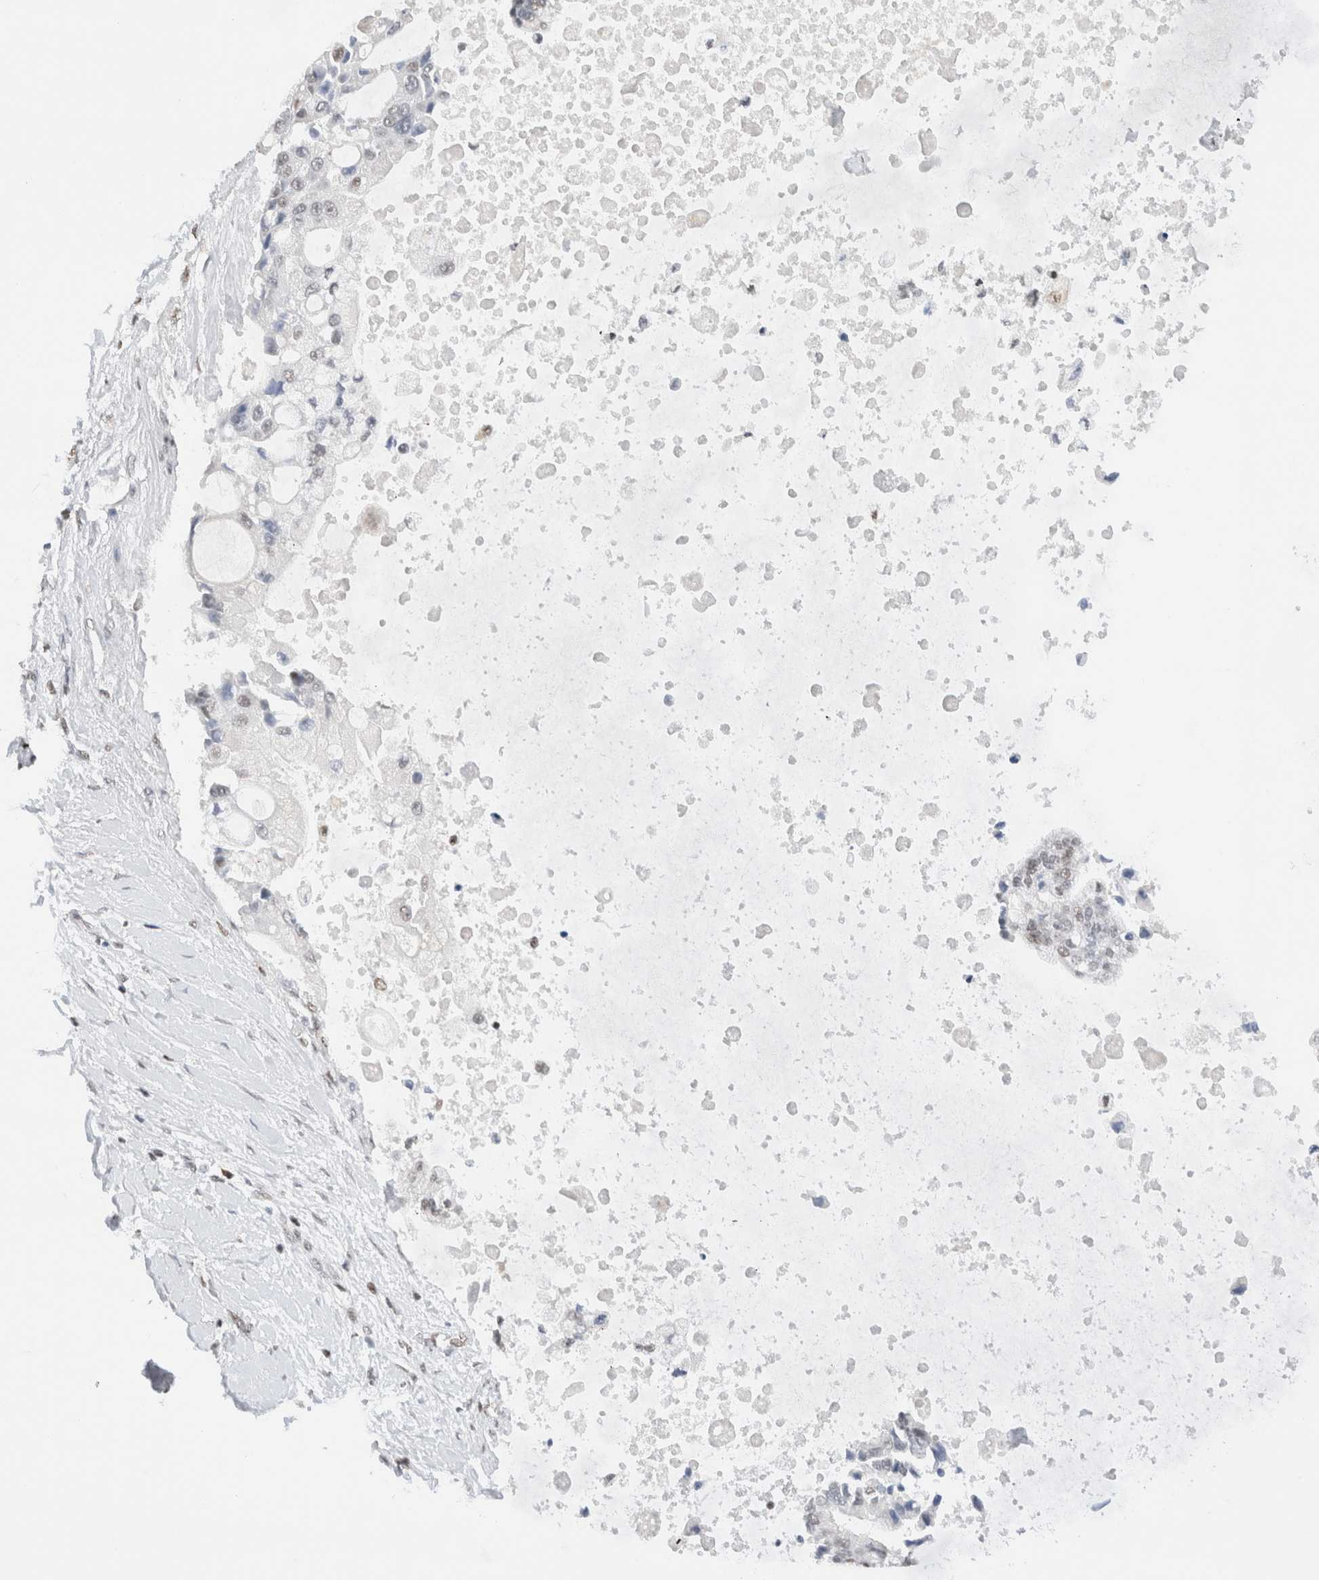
{"staining": {"intensity": "negative", "quantity": "none", "location": "none"}, "tissue": "liver cancer", "cell_type": "Tumor cells", "image_type": "cancer", "snomed": [{"axis": "morphology", "description": "Cholangiocarcinoma"}, {"axis": "topography", "description": "Liver"}], "caption": "Image shows no significant protein staining in tumor cells of cholangiocarcinoma (liver). (Stains: DAB (3,3'-diaminobenzidine) IHC with hematoxylin counter stain, Microscopy: brightfield microscopy at high magnification).", "gene": "SUPT3H", "patient": {"sex": "male", "age": 50}}